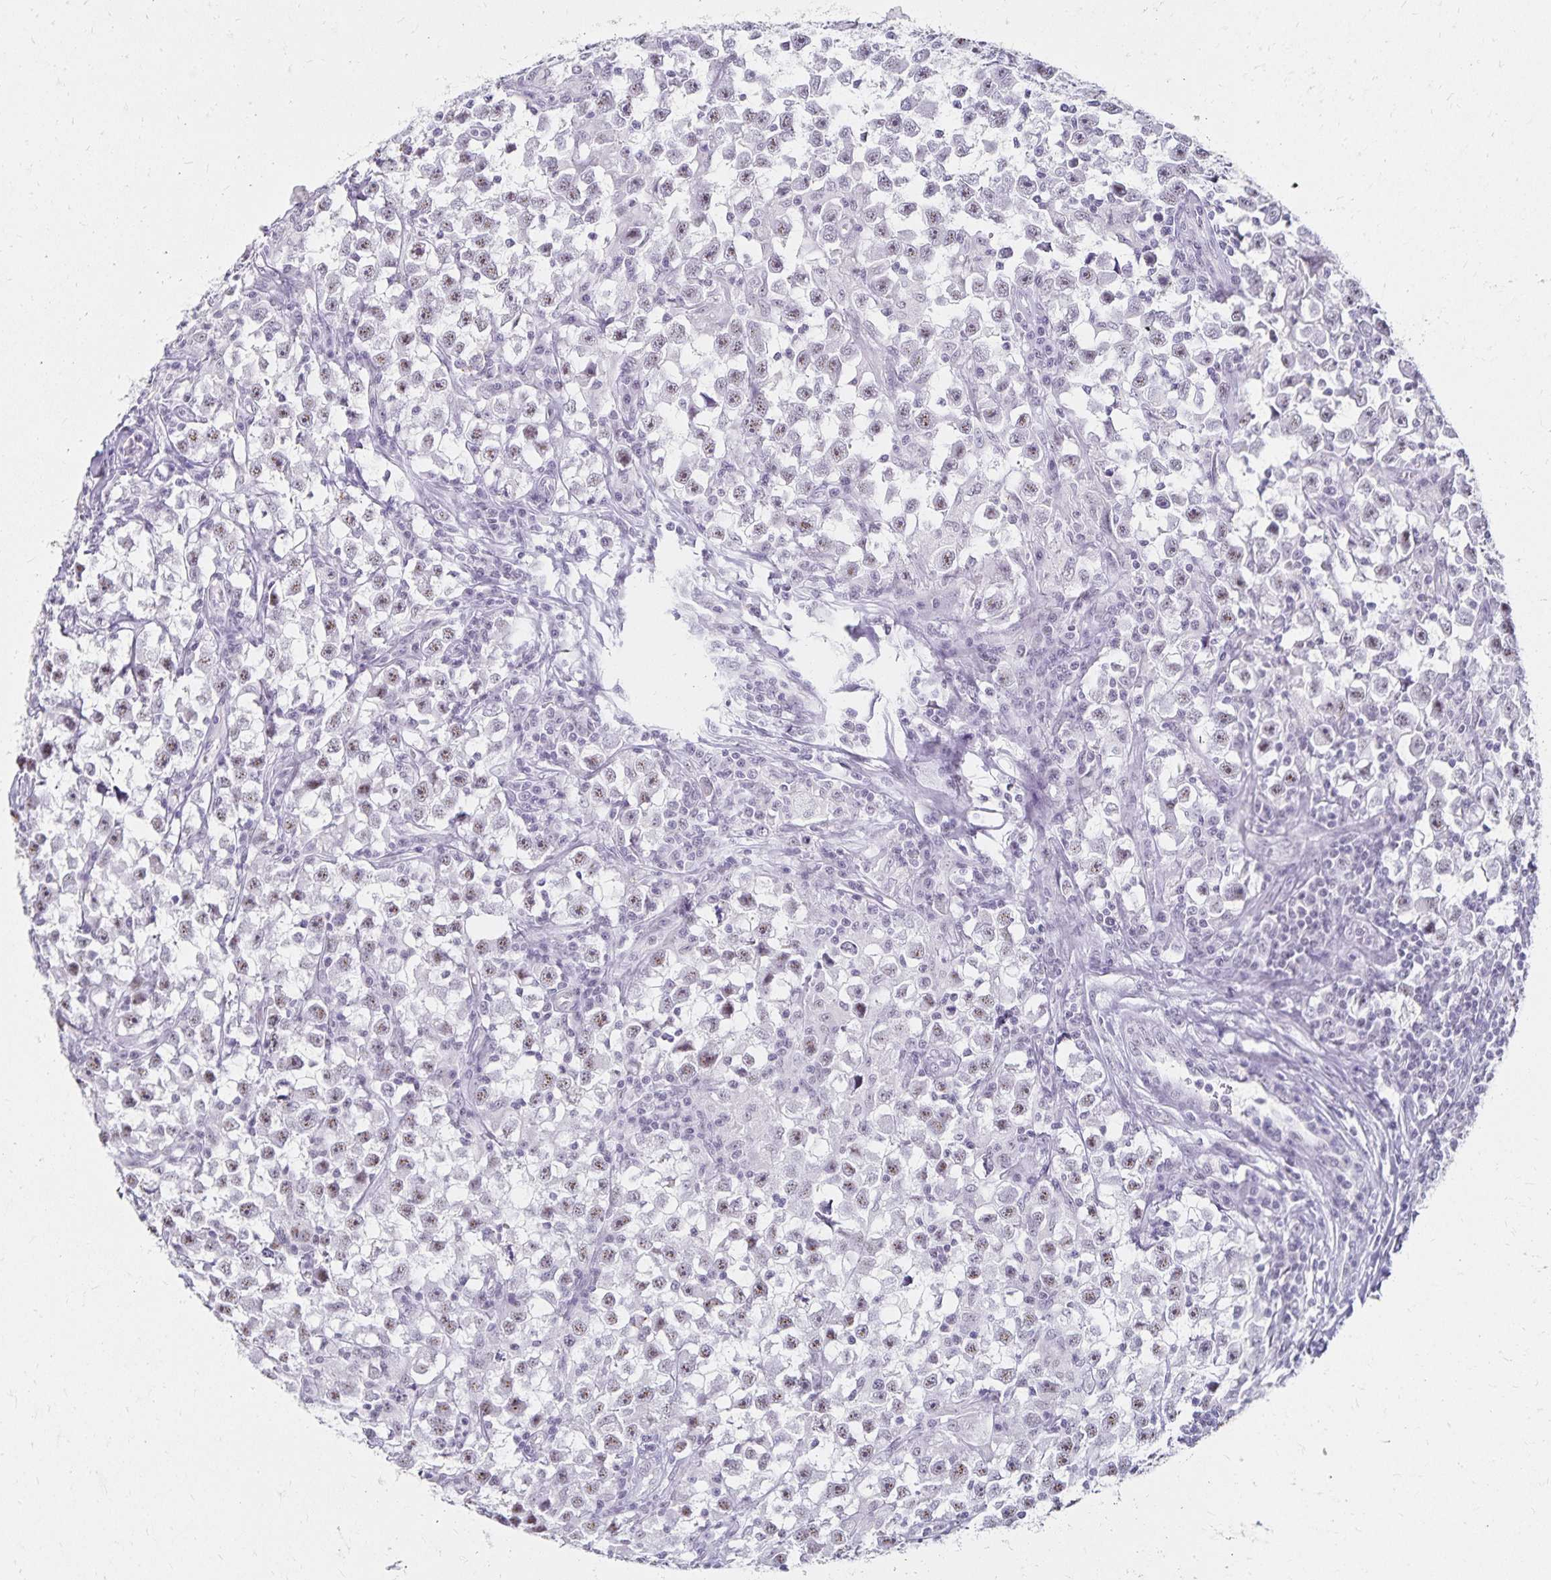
{"staining": {"intensity": "moderate", "quantity": "<25%", "location": "nuclear"}, "tissue": "testis cancer", "cell_type": "Tumor cells", "image_type": "cancer", "snomed": [{"axis": "morphology", "description": "Seminoma, NOS"}, {"axis": "topography", "description": "Testis"}], "caption": "Immunohistochemical staining of testis cancer shows moderate nuclear protein positivity in approximately <25% of tumor cells.", "gene": "C20orf85", "patient": {"sex": "male", "age": 33}}